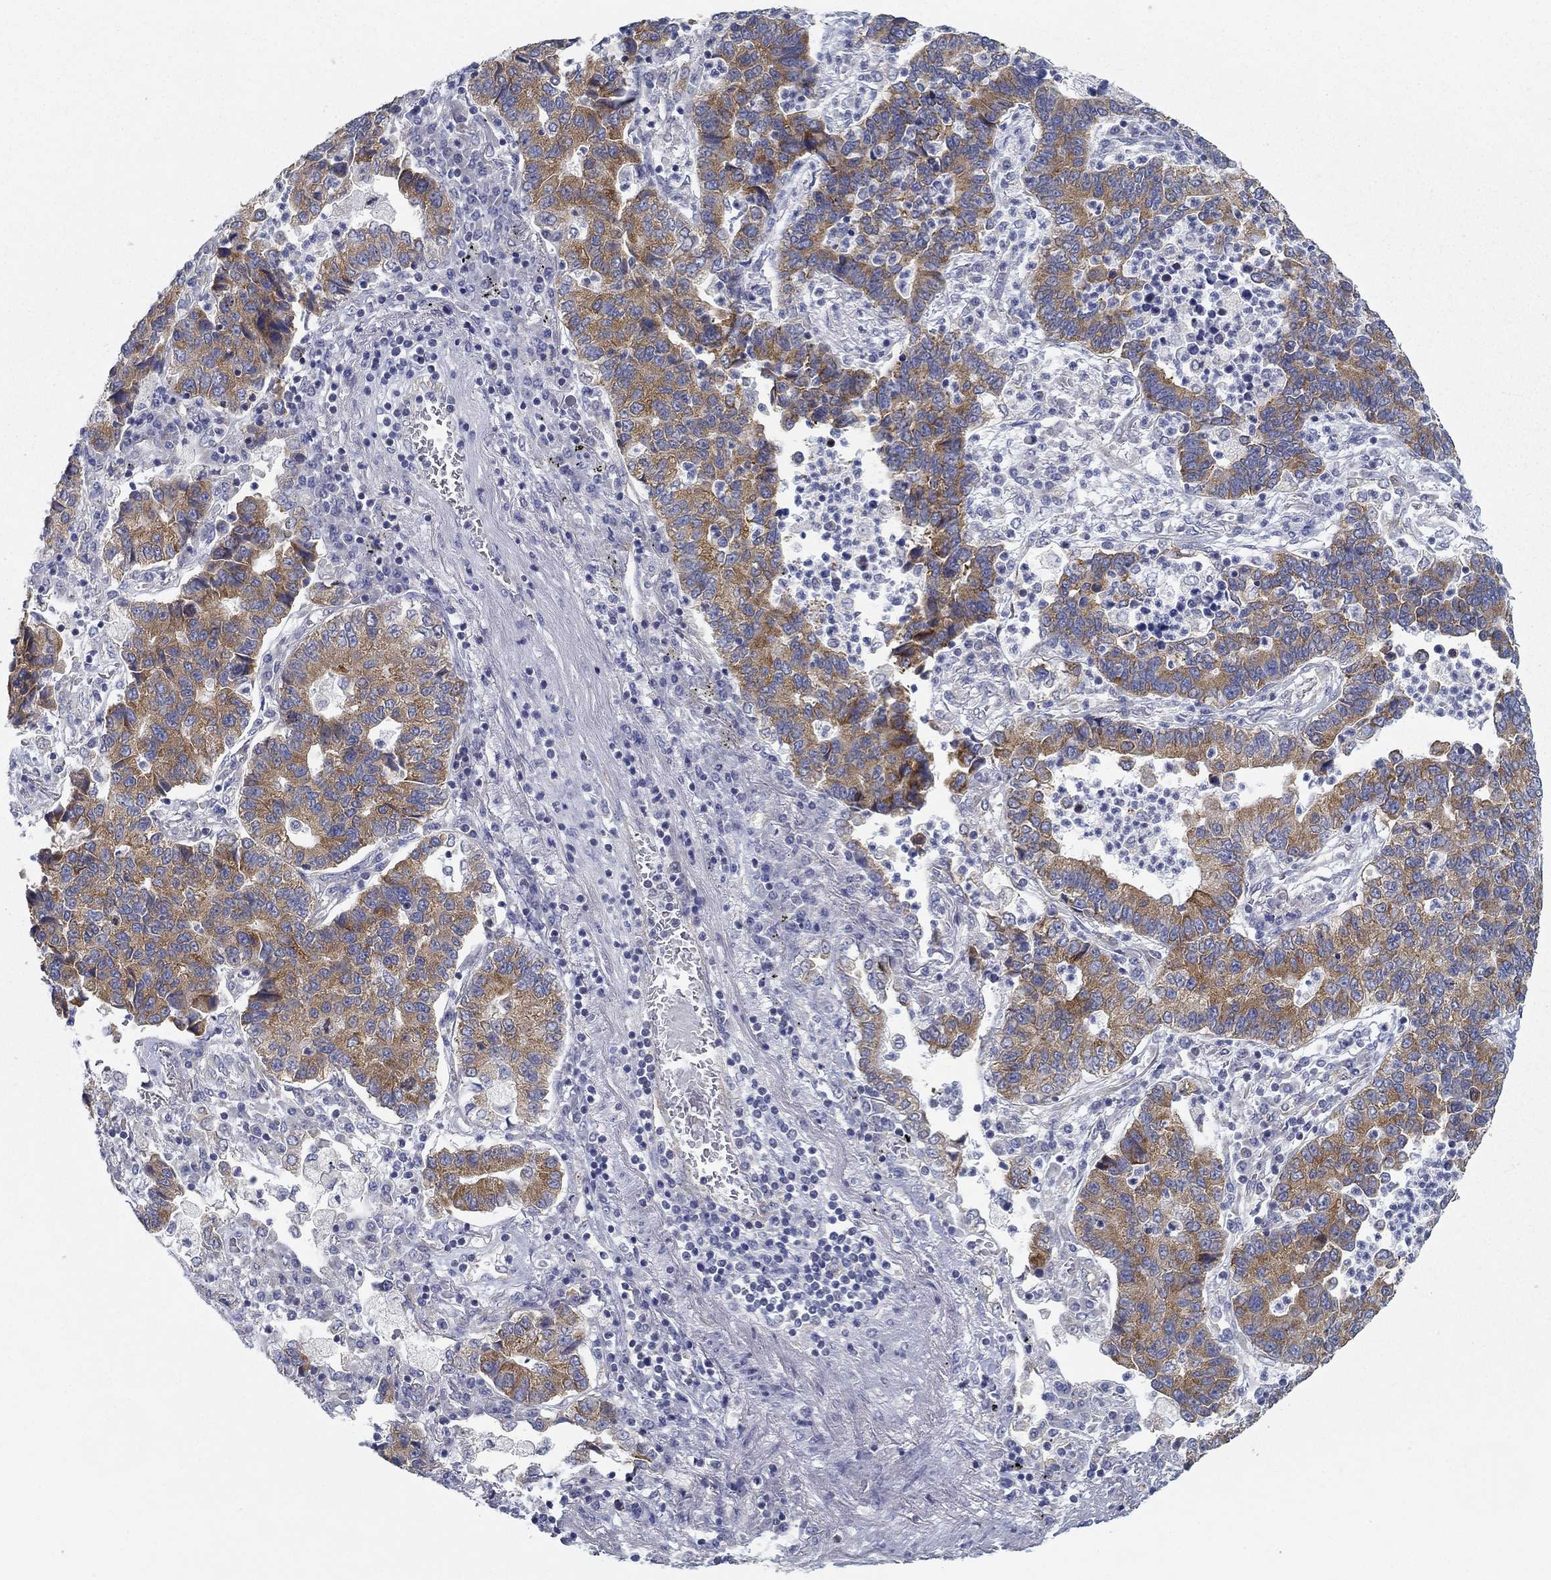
{"staining": {"intensity": "moderate", "quantity": ">75%", "location": "cytoplasmic/membranous"}, "tissue": "lung cancer", "cell_type": "Tumor cells", "image_type": "cancer", "snomed": [{"axis": "morphology", "description": "Adenocarcinoma, NOS"}, {"axis": "topography", "description": "Lung"}], "caption": "The histopathology image demonstrates staining of lung adenocarcinoma, revealing moderate cytoplasmic/membranous protein staining (brown color) within tumor cells.", "gene": "FXR1", "patient": {"sex": "female", "age": 57}}